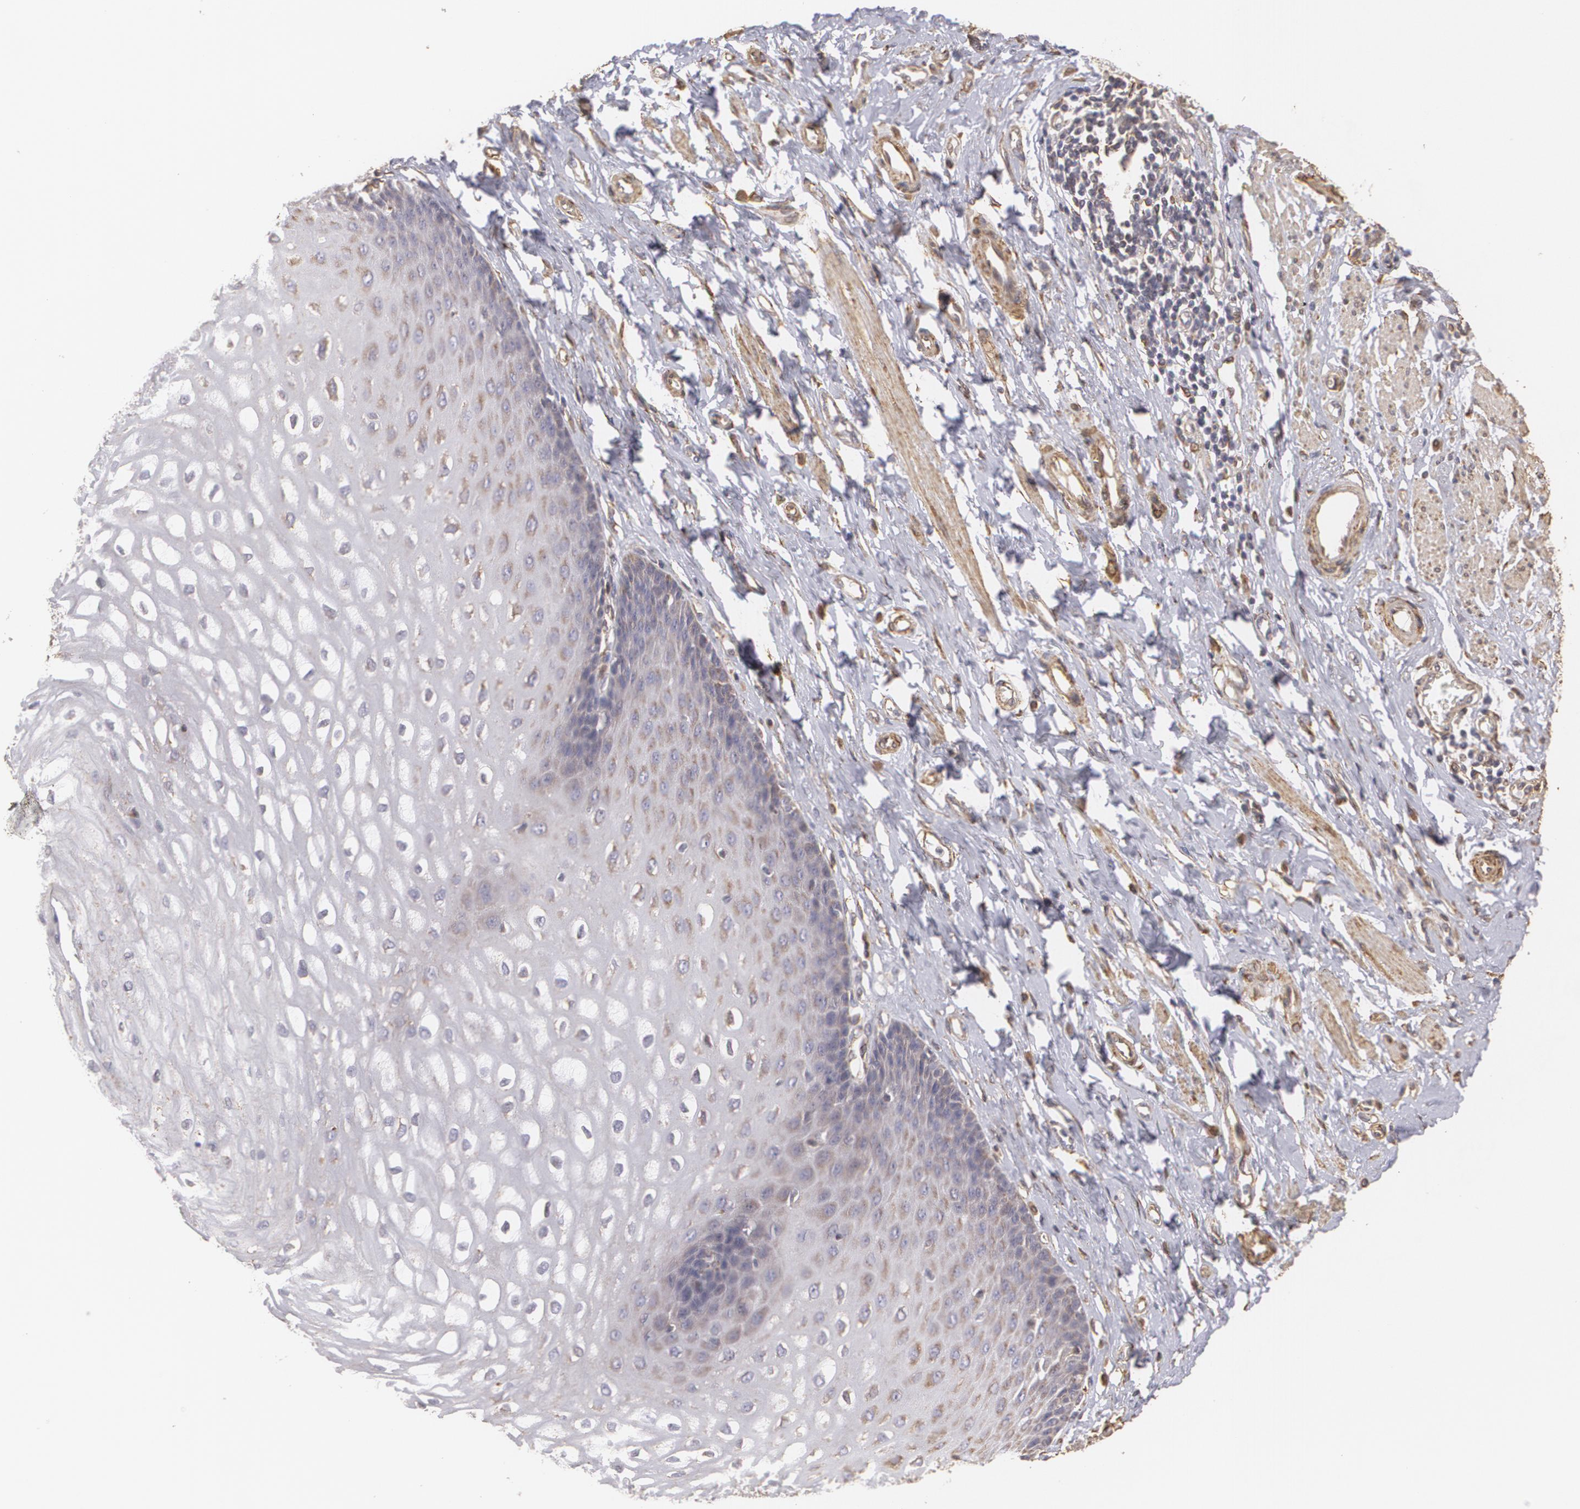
{"staining": {"intensity": "weak", "quantity": "25%-75%", "location": "cytoplasmic/membranous"}, "tissue": "esophagus", "cell_type": "Squamous epithelial cells", "image_type": "normal", "snomed": [{"axis": "morphology", "description": "Normal tissue, NOS"}, {"axis": "topography", "description": "Esophagus"}], "caption": "Protein analysis of normal esophagus demonstrates weak cytoplasmic/membranous positivity in approximately 25%-75% of squamous epithelial cells.", "gene": "CYB5R3", "patient": {"sex": "male", "age": 70}}